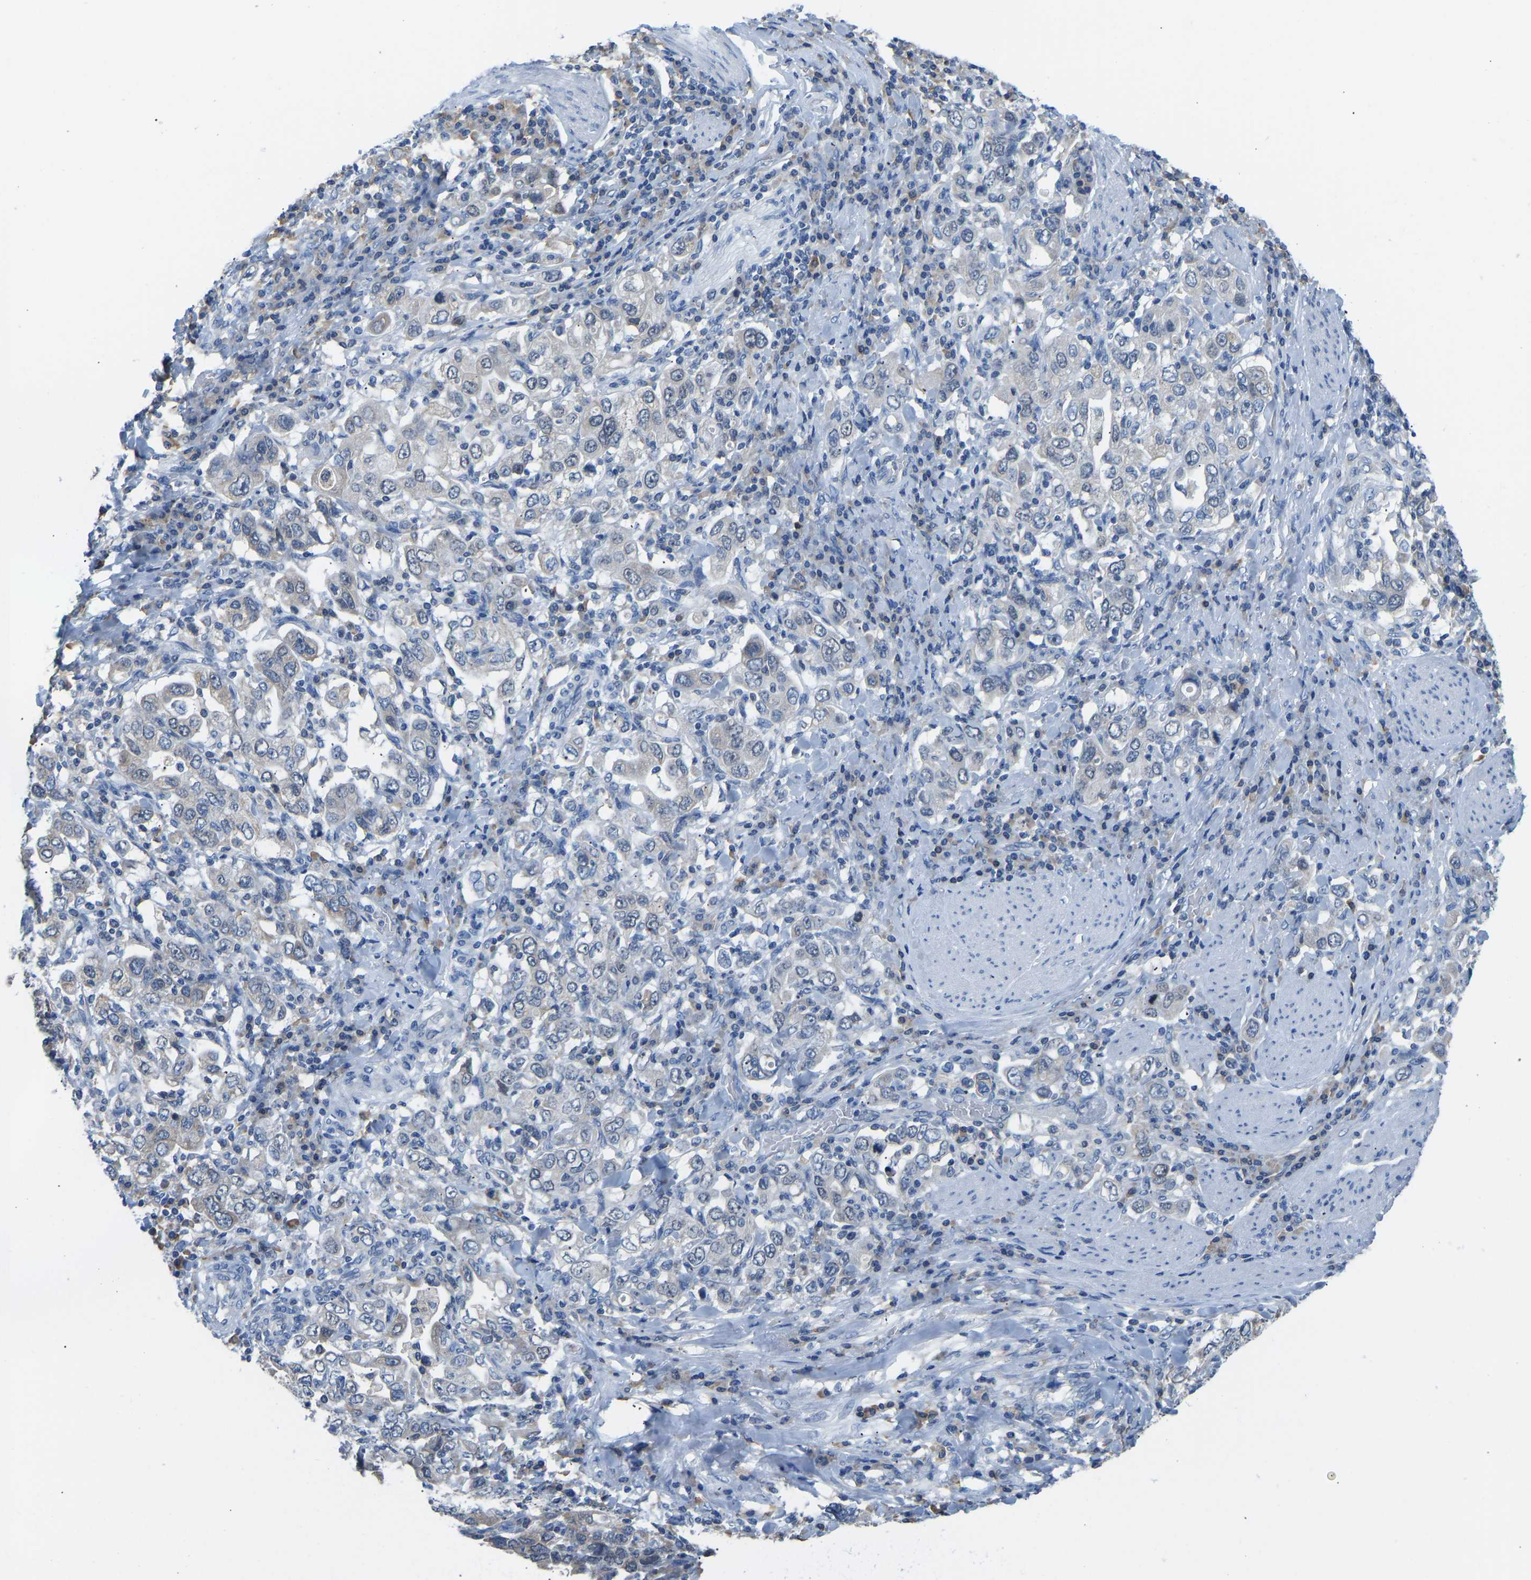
{"staining": {"intensity": "negative", "quantity": "none", "location": "none"}, "tissue": "stomach cancer", "cell_type": "Tumor cells", "image_type": "cancer", "snomed": [{"axis": "morphology", "description": "Adenocarcinoma, NOS"}, {"axis": "topography", "description": "Stomach, upper"}], "caption": "Protein analysis of adenocarcinoma (stomach) reveals no significant expression in tumor cells.", "gene": "VRK1", "patient": {"sex": "male", "age": 62}}